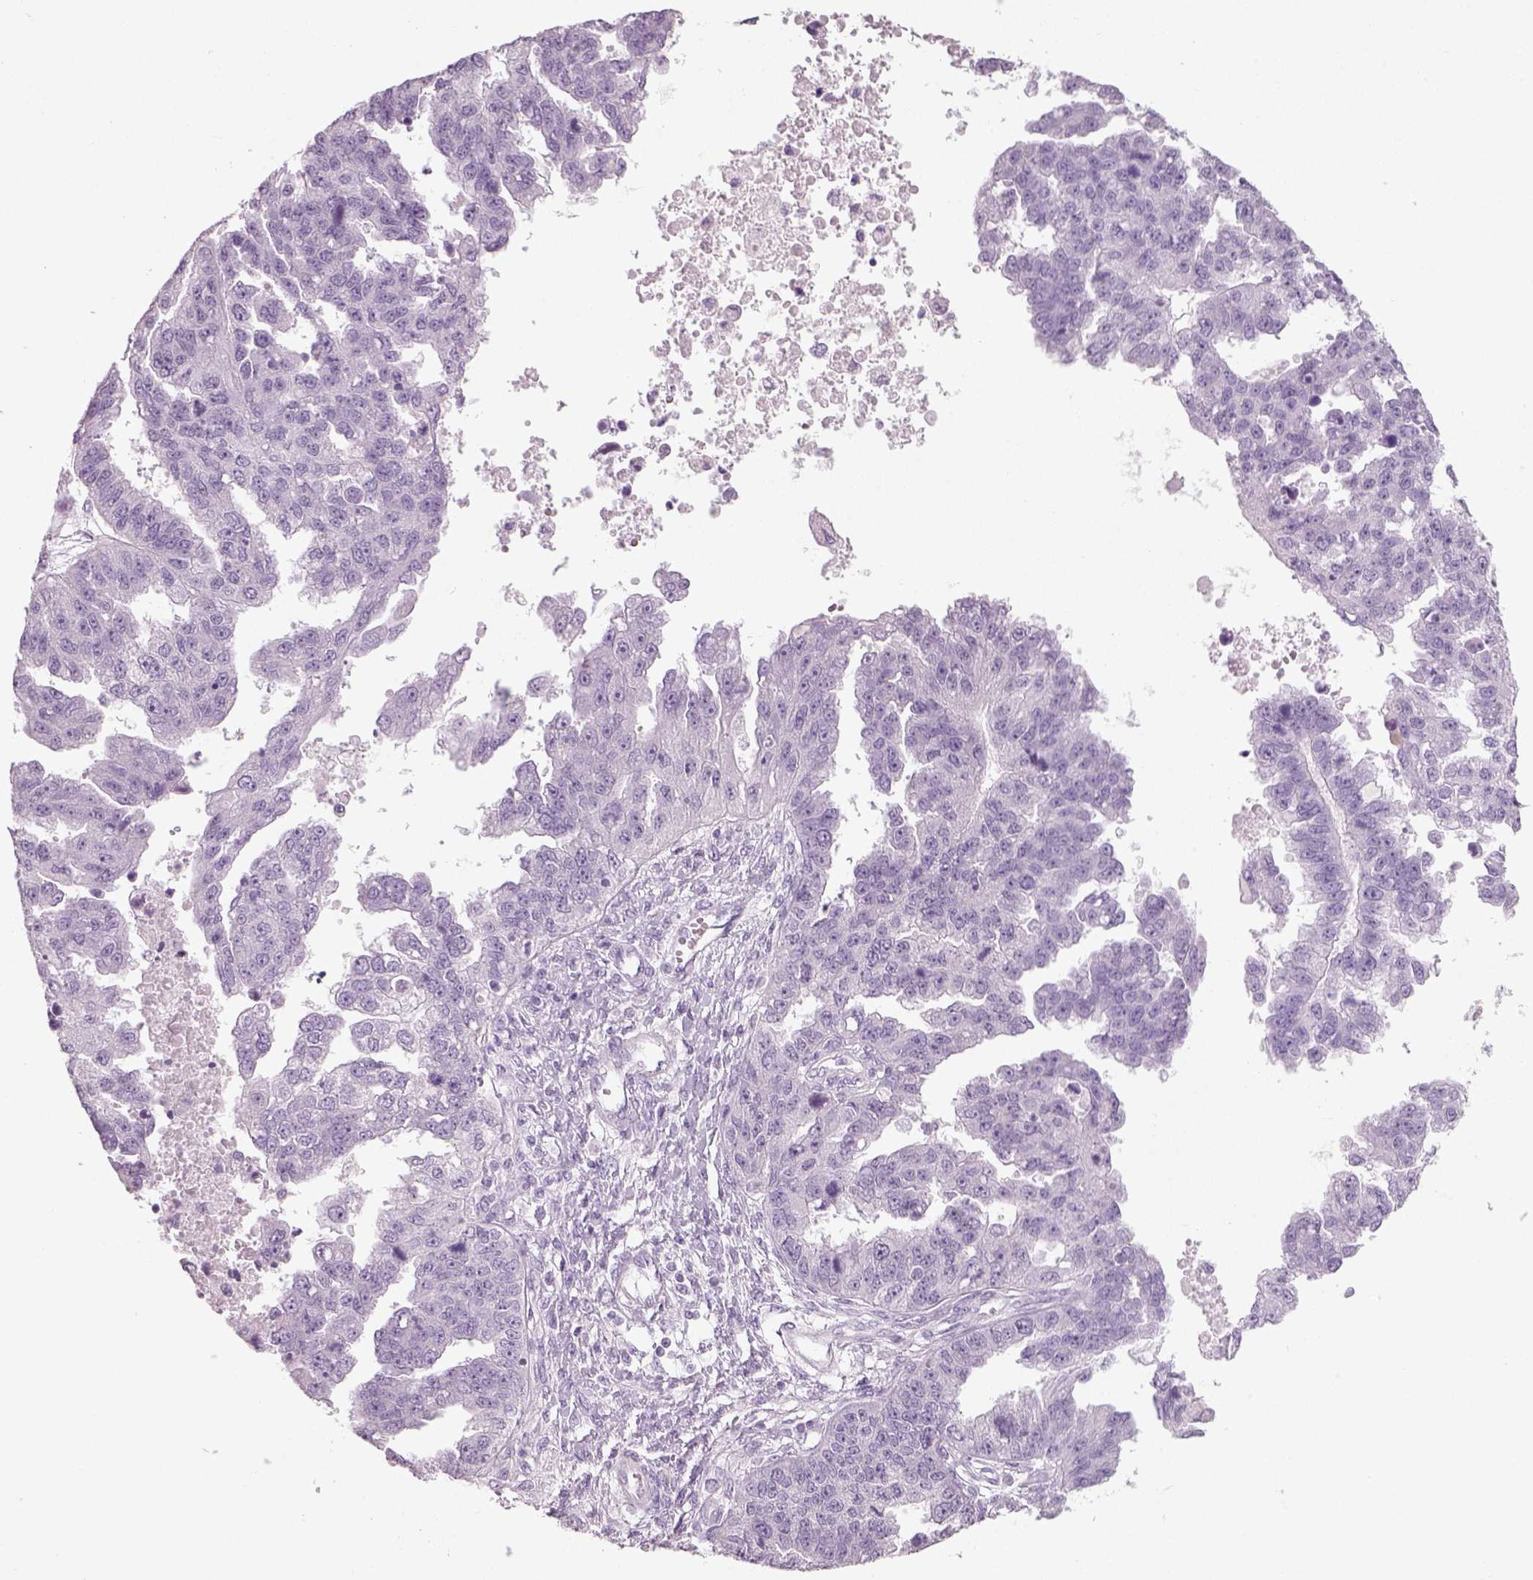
{"staining": {"intensity": "negative", "quantity": "none", "location": "none"}, "tissue": "ovarian cancer", "cell_type": "Tumor cells", "image_type": "cancer", "snomed": [{"axis": "morphology", "description": "Cystadenocarcinoma, serous, NOS"}, {"axis": "topography", "description": "Ovary"}], "caption": "Photomicrograph shows no significant protein staining in tumor cells of ovarian serous cystadenocarcinoma.", "gene": "SLC6A2", "patient": {"sex": "female", "age": 58}}